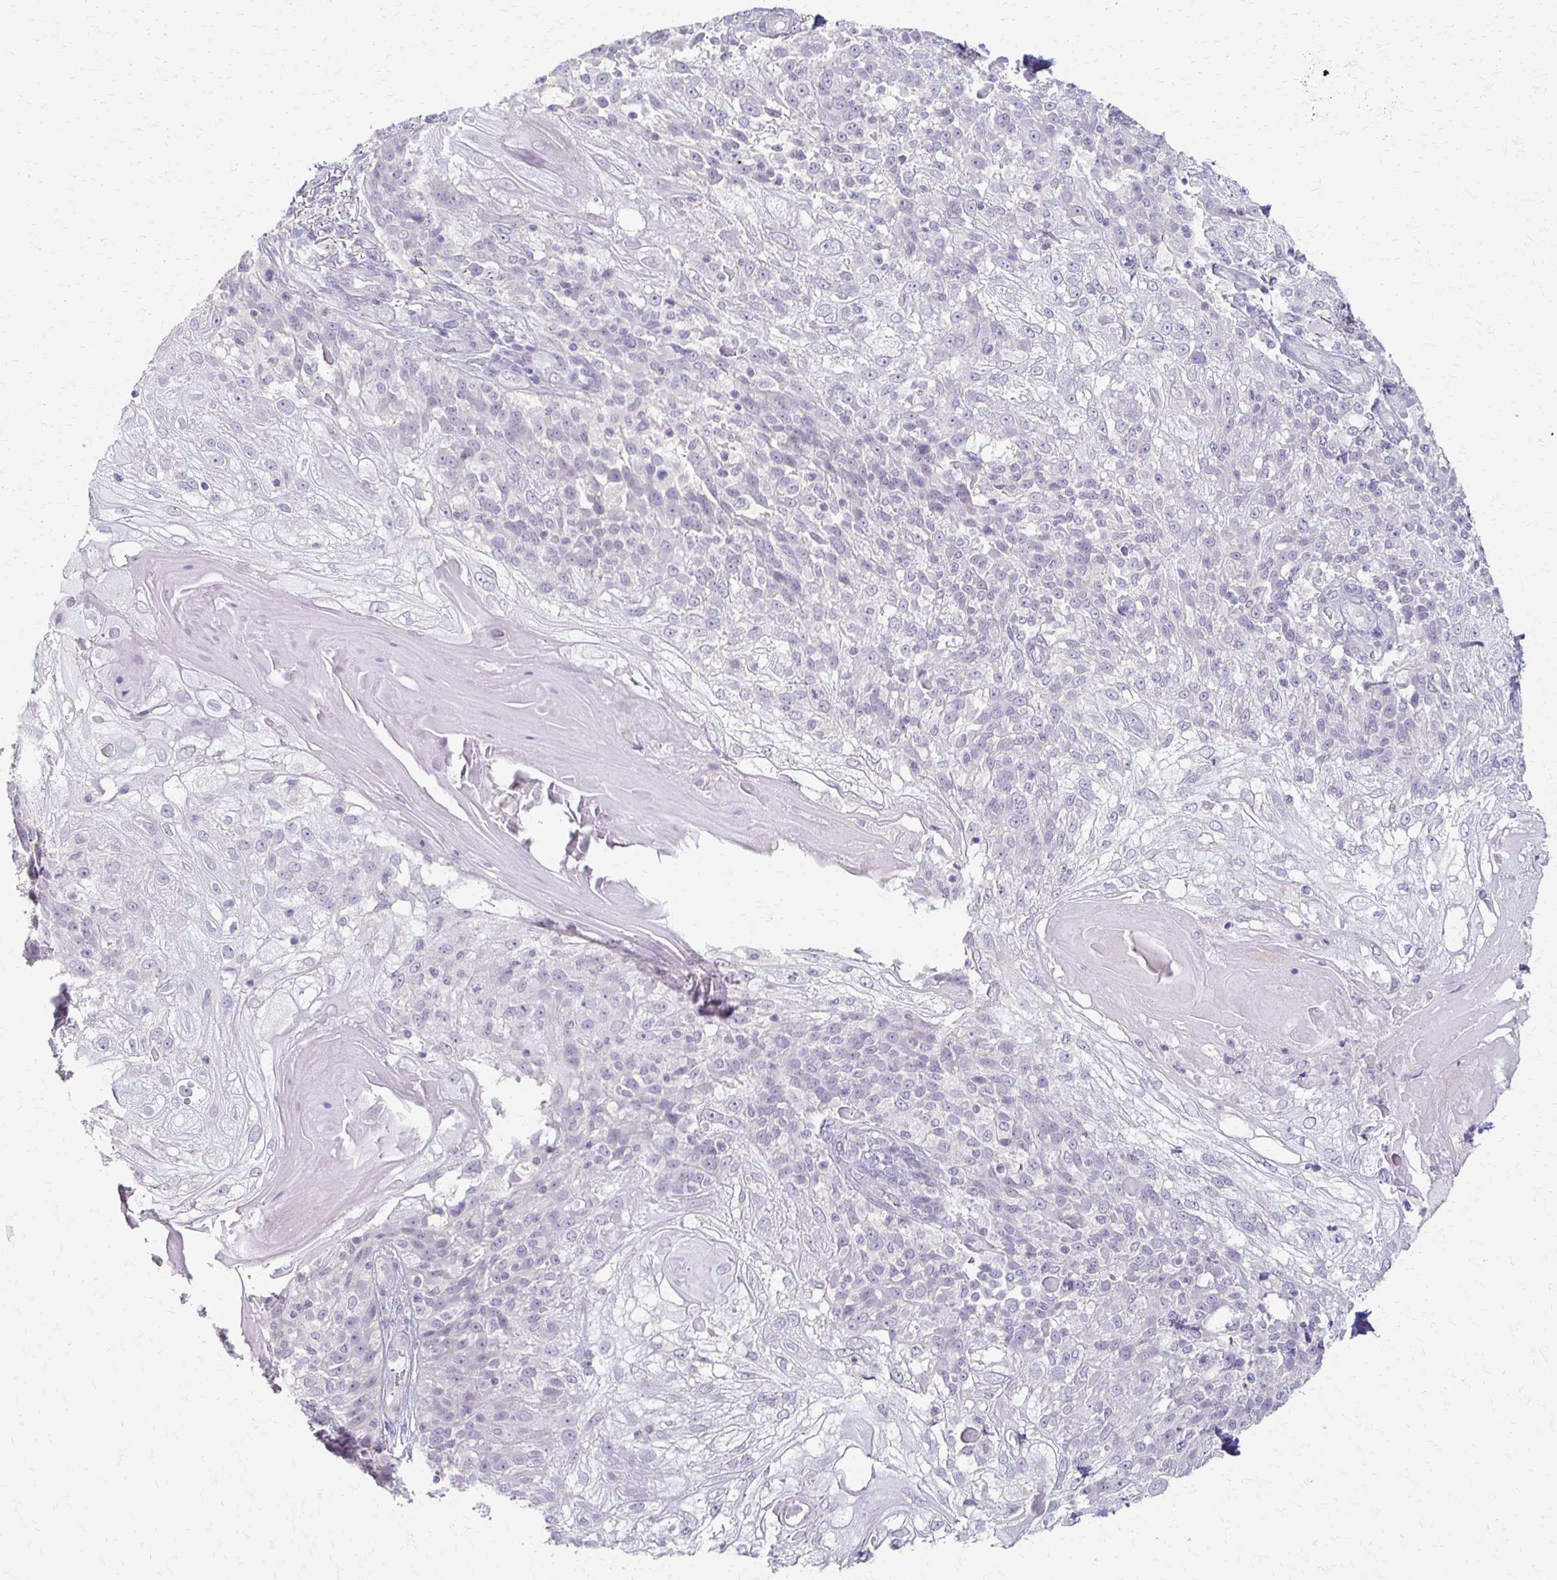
{"staining": {"intensity": "negative", "quantity": "none", "location": "none"}, "tissue": "skin cancer", "cell_type": "Tumor cells", "image_type": "cancer", "snomed": [{"axis": "morphology", "description": "Normal tissue, NOS"}, {"axis": "morphology", "description": "Squamous cell carcinoma, NOS"}, {"axis": "topography", "description": "Skin"}], "caption": "Immunohistochemistry (IHC) photomicrograph of neoplastic tissue: human skin squamous cell carcinoma stained with DAB (3,3'-diaminobenzidine) reveals no significant protein positivity in tumor cells.", "gene": "FOXO4", "patient": {"sex": "female", "age": 83}}